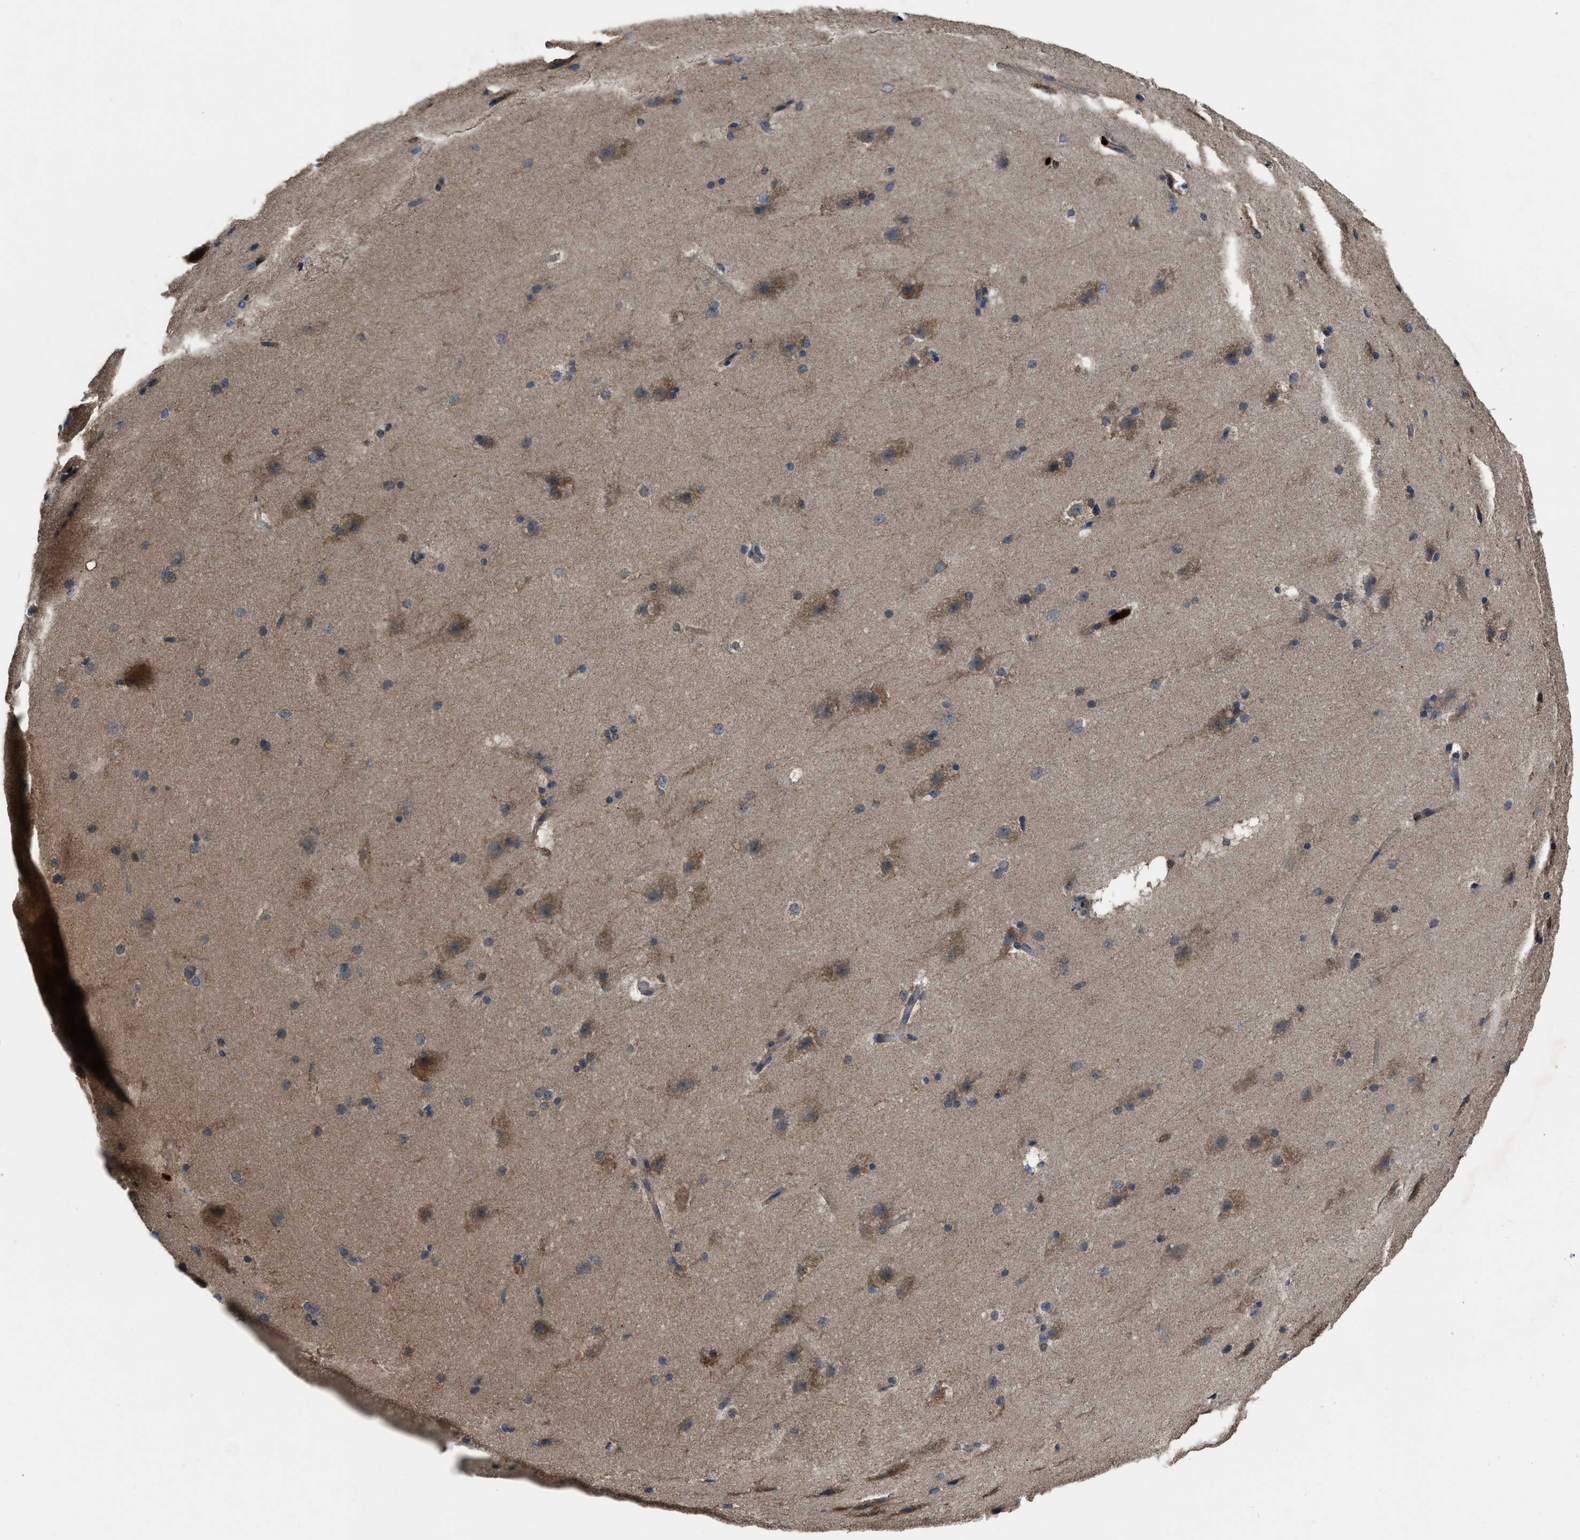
{"staining": {"intensity": "moderate", "quantity": ">75%", "location": "cytoplasmic/membranous"}, "tissue": "cerebral cortex", "cell_type": "Endothelial cells", "image_type": "normal", "snomed": [{"axis": "morphology", "description": "Normal tissue, NOS"}, {"axis": "topography", "description": "Cerebral cortex"}, {"axis": "topography", "description": "Hippocampus"}], "caption": "Unremarkable cerebral cortex was stained to show a protein in brown. There is medium levels of moderate cytoplasmic/membranous positivity in about >75% of endothelial cells. (IHC, brightfield microscopy, high magnification).", "gene": "ANGPT1", "patient": {"sex": "female", "age": 19}}